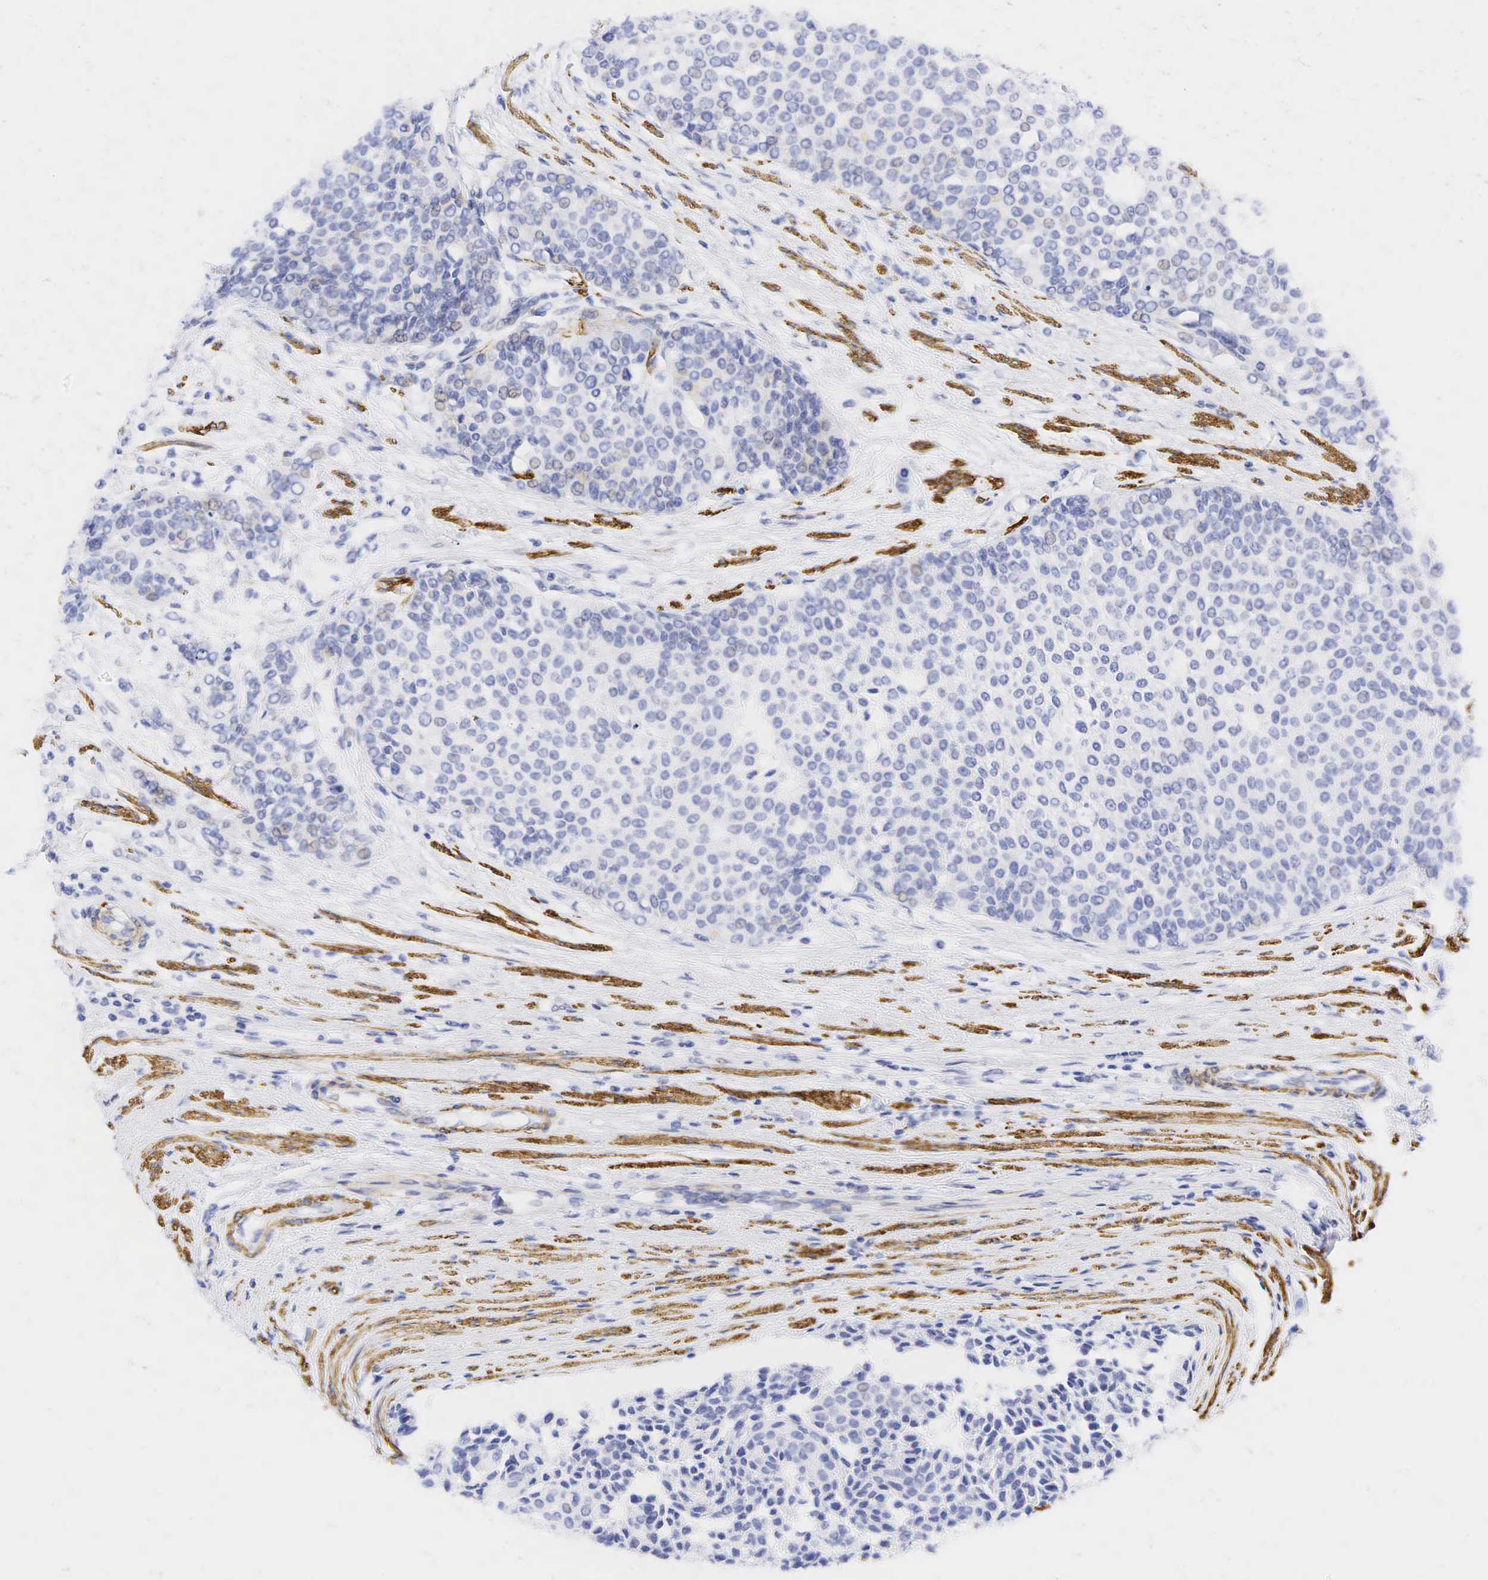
{"staining": {"intensity": "negative", "quantity": "none", "location": "none"}, "tissue": "urothelial cancer", "cell_type": "Tumor cells", "image_type": "cancer", "snomed": [{"axis": "morphology", "description": "Urothelial carcinoma, Low grade"}, {"axis": "topography", "description": "Urinary bladder"}], "caption": "Urothelial carcinoma (low-grade) was stained to show a protein in brown. There is no significant expression in tumor cells.", "gene": "CALD1", "patient": {"sex": "female", "age": 73}}